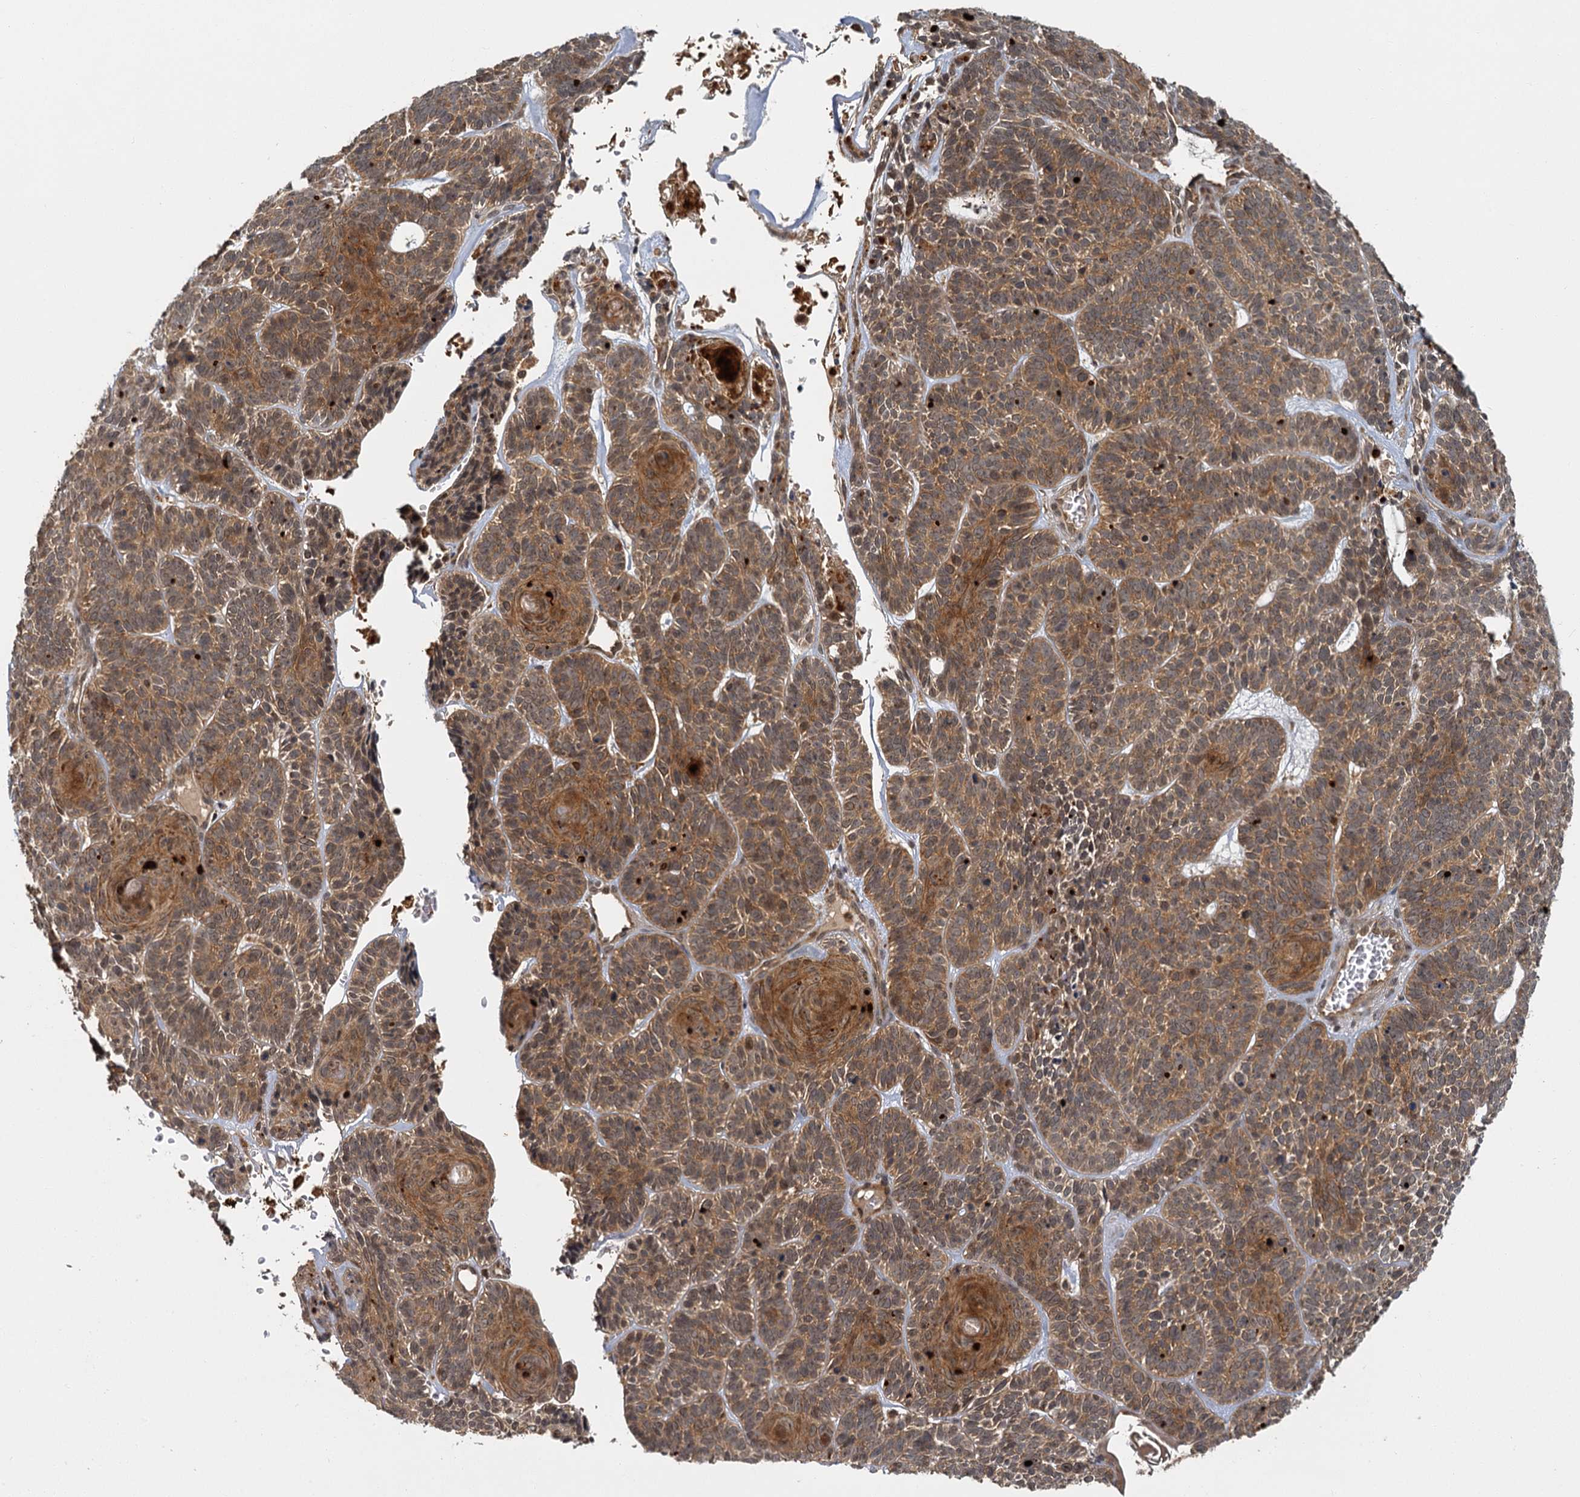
{"staining": {"intensity": "moderate", "quantity": ">75%", "location": "cytoplasmic/membranous"}, "tissue": "skin cancer", "cell_type": "Tumor cells", "image_type": "cancer", "snomed": [{"axis": "morphology", "description": "Basal cell carcinoma"}, {"axis": "topography", "description": "Skin"}], "caption": "Protein expression analysis of skin cancer displays moderate cytoplasmic/membranous staining in approximately >75% of tumor cells.", "gene": "ZNF549", "patient": {"sex": "male", "age": 85}}